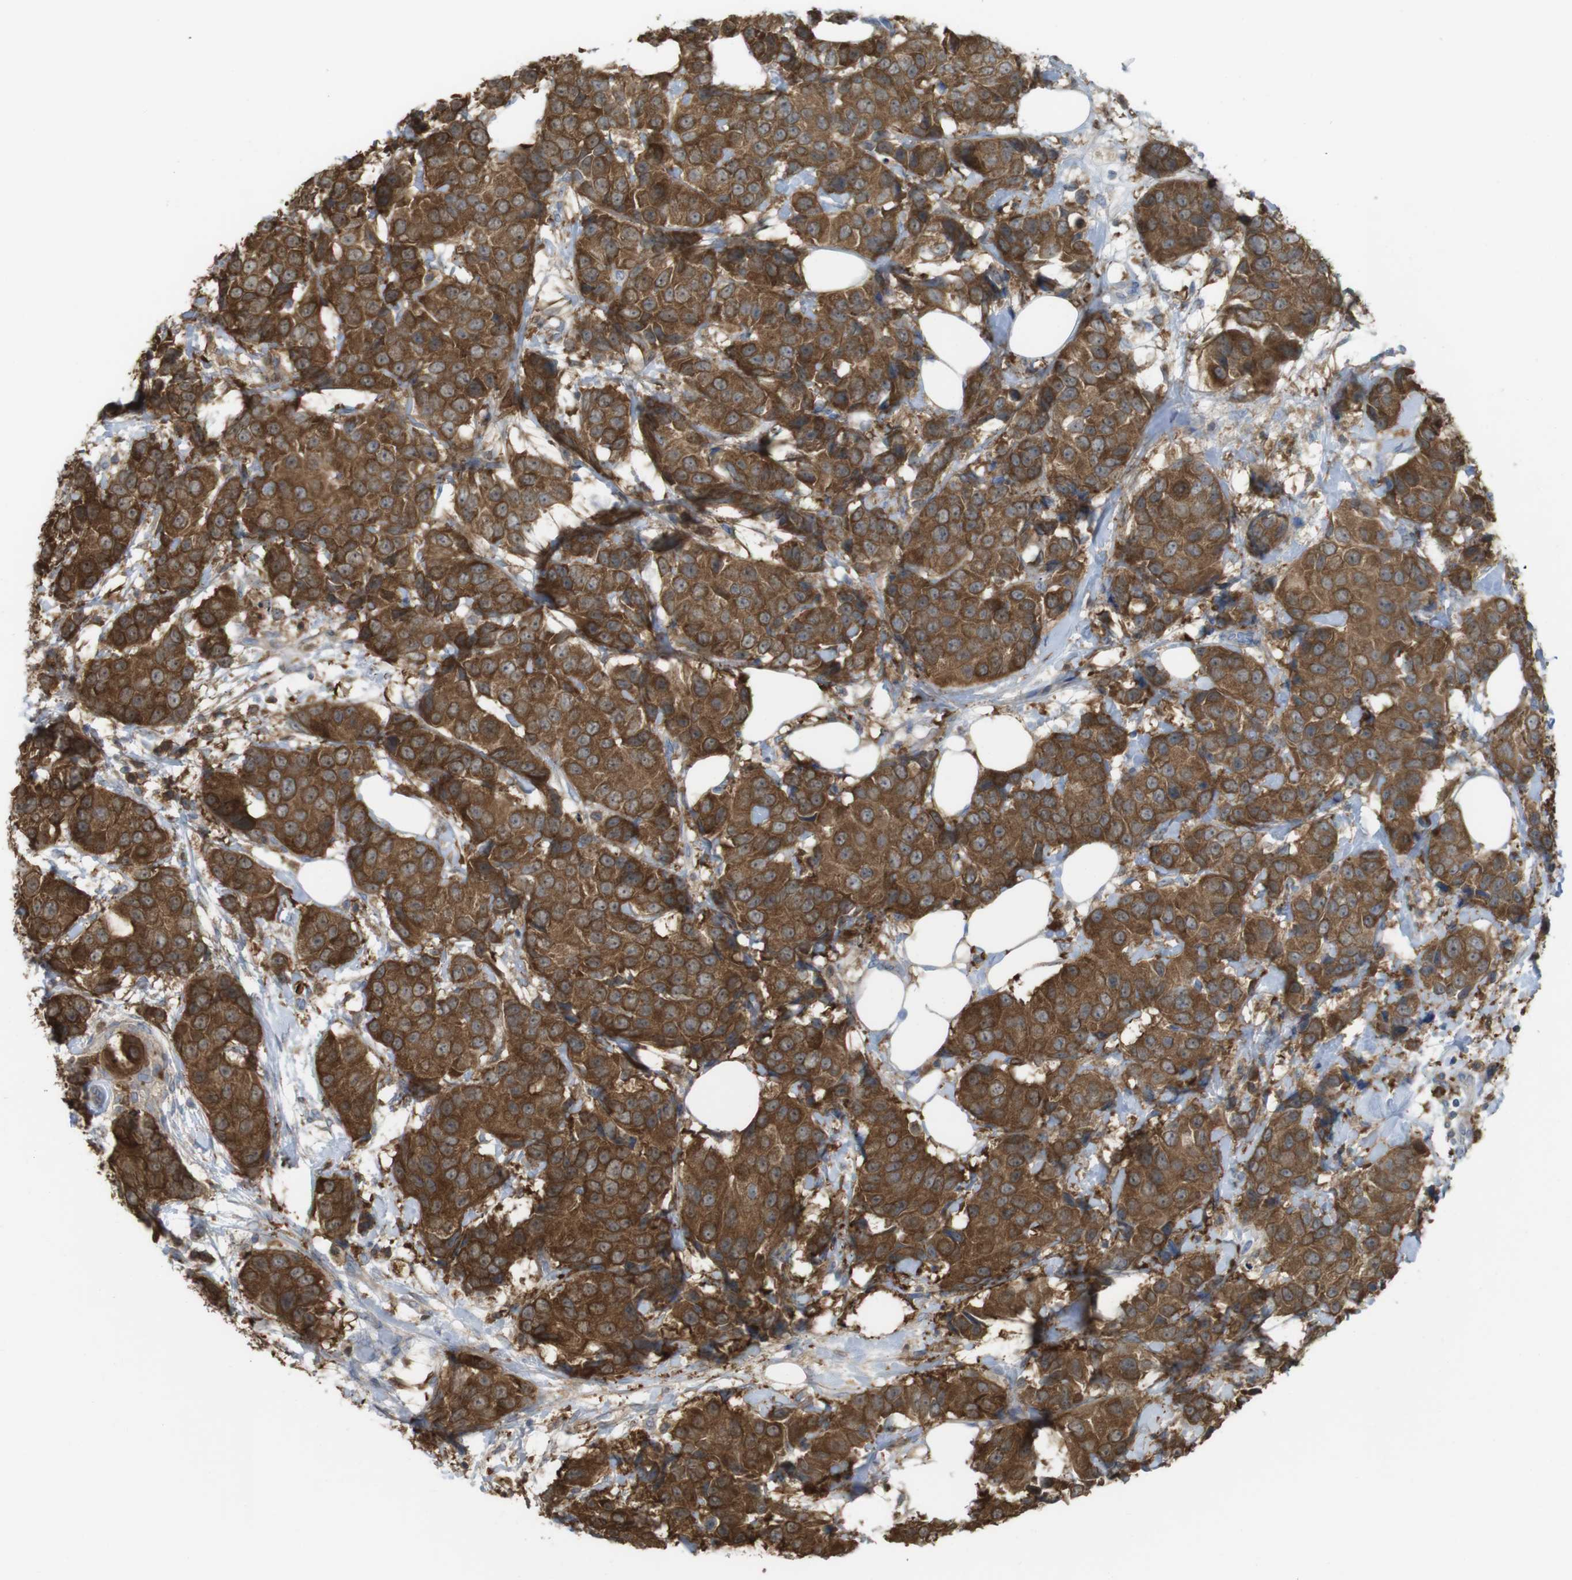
{"staining": {"intensity": "strong", "quantity": ">75%", "location": "cytoplasmic/membranous"}, "tissue": "breast cancer", "cell_type": "Tumor cells", "image_type": "cancer", "snomed": [{"axis": "morphology", "description": "Normal tissue, NOS"}, {"axis": "morphology", "description": "Duct carcinoma"}, {"axis": "topography", "description": "Breast"}], "caption": "The immunohistochemical stain shows strong cytoplasmic/membranous positivity in tumor cells of breast infiltrating ductal carcinoma tissue.", "gene": "PRKCD", "patient": {"sex": "female", "age": 39}}